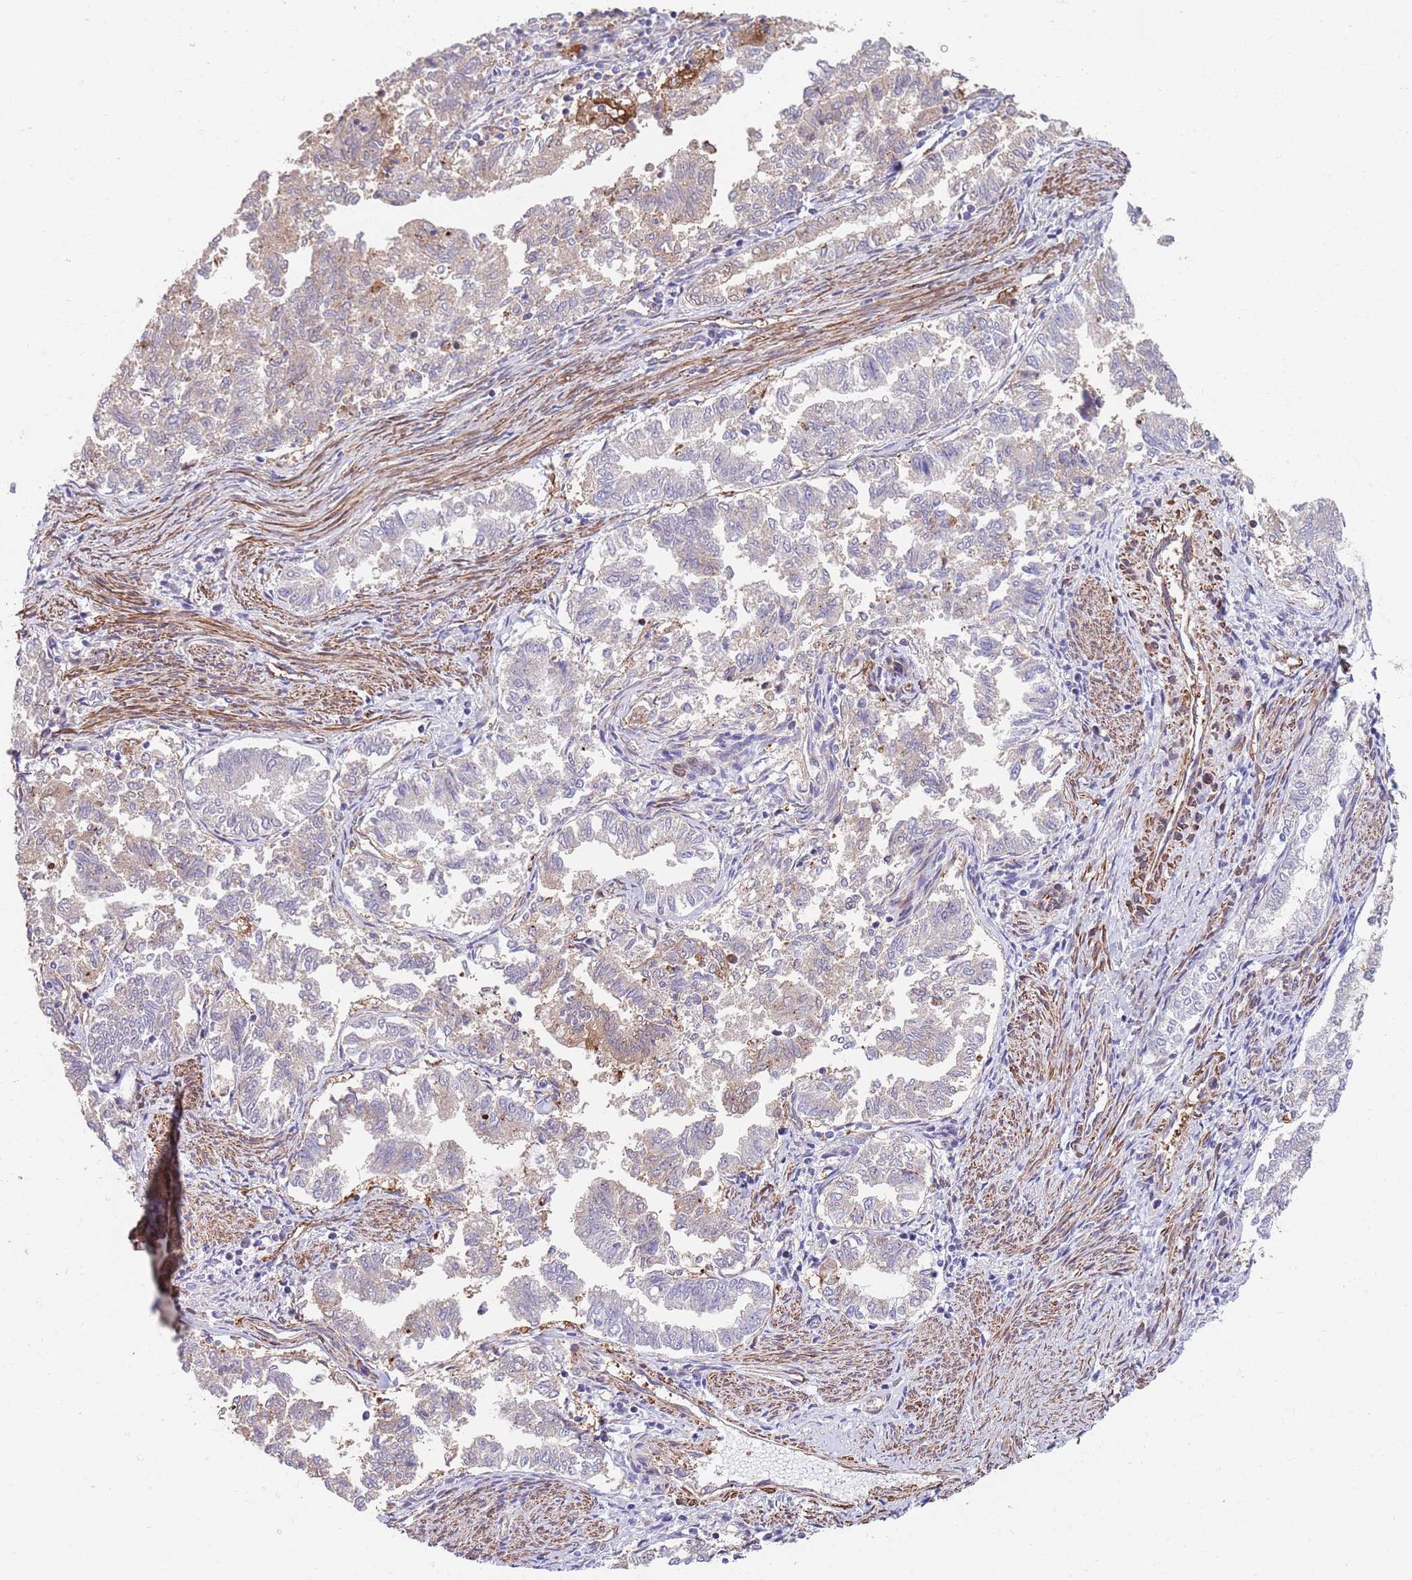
{"staining": {"intensity": "weak", "quantity": "<25%", "location": "cytoplasmic/membranous"}, "tissue": "endometrial cancer", "cell_type": "Tumor cells", "image_type": "cancer", "snomed": [{"axis": "morphology", "description": "Adenocarcinoma, NOS"}, {"axis": "topography", "description": "Endometrium"}], "caption": "Image shows no protein positivity in tumor cells of endometrial adenocarcinoma tissue.", "gene": "BPNT1", "patient": {"sex": "female", "age": 79}}